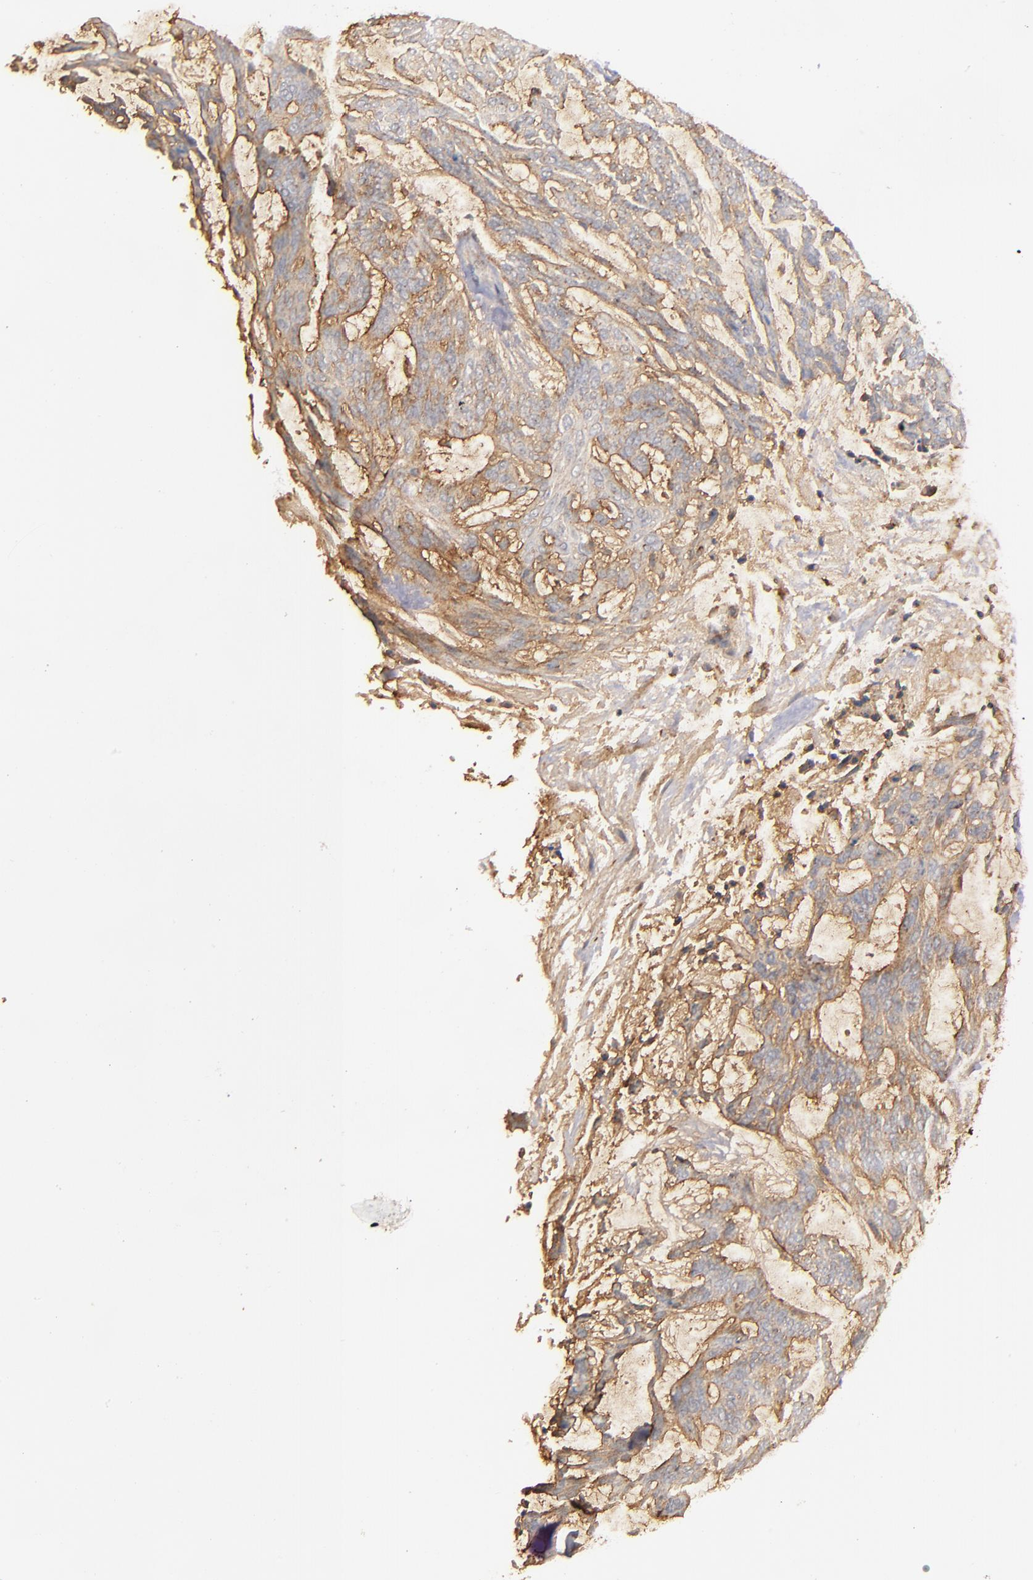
{"staining": {"intensity": "moderate", "quantity": ">75%", "location": "cytoplasmic/membranous"}, "tissue": "skin cancer", "cell_type": "Tumor cells", "image_type": "cancer", "snomed": [{"axis": "morphology", "description": "Normal tissue, NOS"}, {"axis": "morphology", "description": "Basal cell carcinoma"}, {"axis": "topography", "description": "Skin"}], "caption": "Skin basal cell carcinoma was stained to show a protein in brown. There is medium levels of moderate cytoplasmic/membranous staining in about >75% of tumor cells.", "gene": "ZFYVE1", "patient": {"sex": "female", "age": 71}}